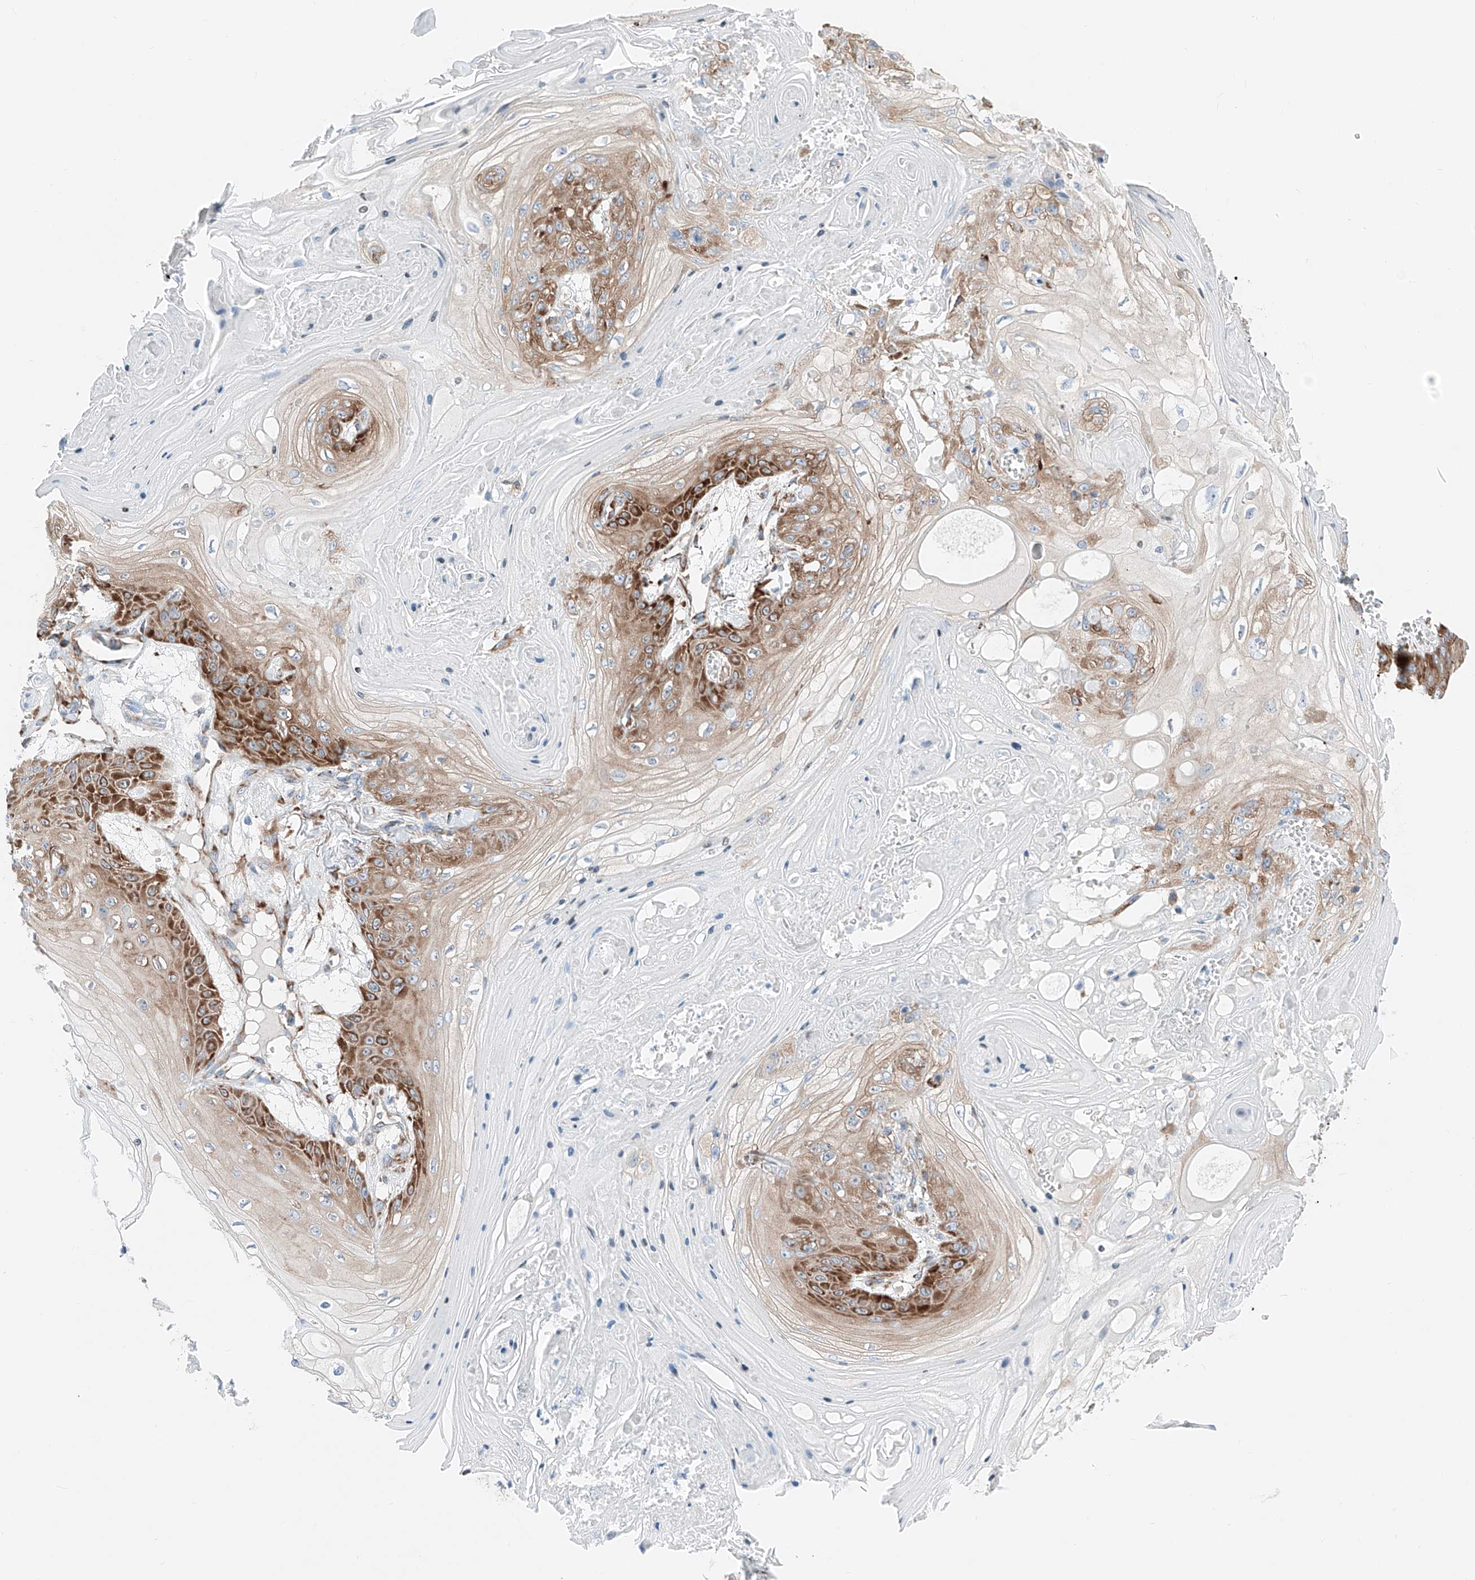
{"staining": {"intensity": "strong", "quantity": ">75%", "location": "cytoplasmic/membranous"}, "tissue": "skin cancer", "cell_type": "Tumor cells", "image_type": "cancer", "snomed": [{"axis": "morphology", "description": "Squamous cell carcinoma, NOS"}, {"axis": "topography", "description": "Skin"}], "caption": "Skin squamous cell carcinoma was stained to show a protein in brown. There is high levels of strong cytoplasmic/membranous expression in approximately >75% of tumor cells. Using DAB (3,3'-diaminobenzidine) (brown) and hematoxylin (blue) stains, captured at high magnification using brightfield microscopy.", "gene": "CRELD1", "patient": {"sex": "male", "age": 74}}